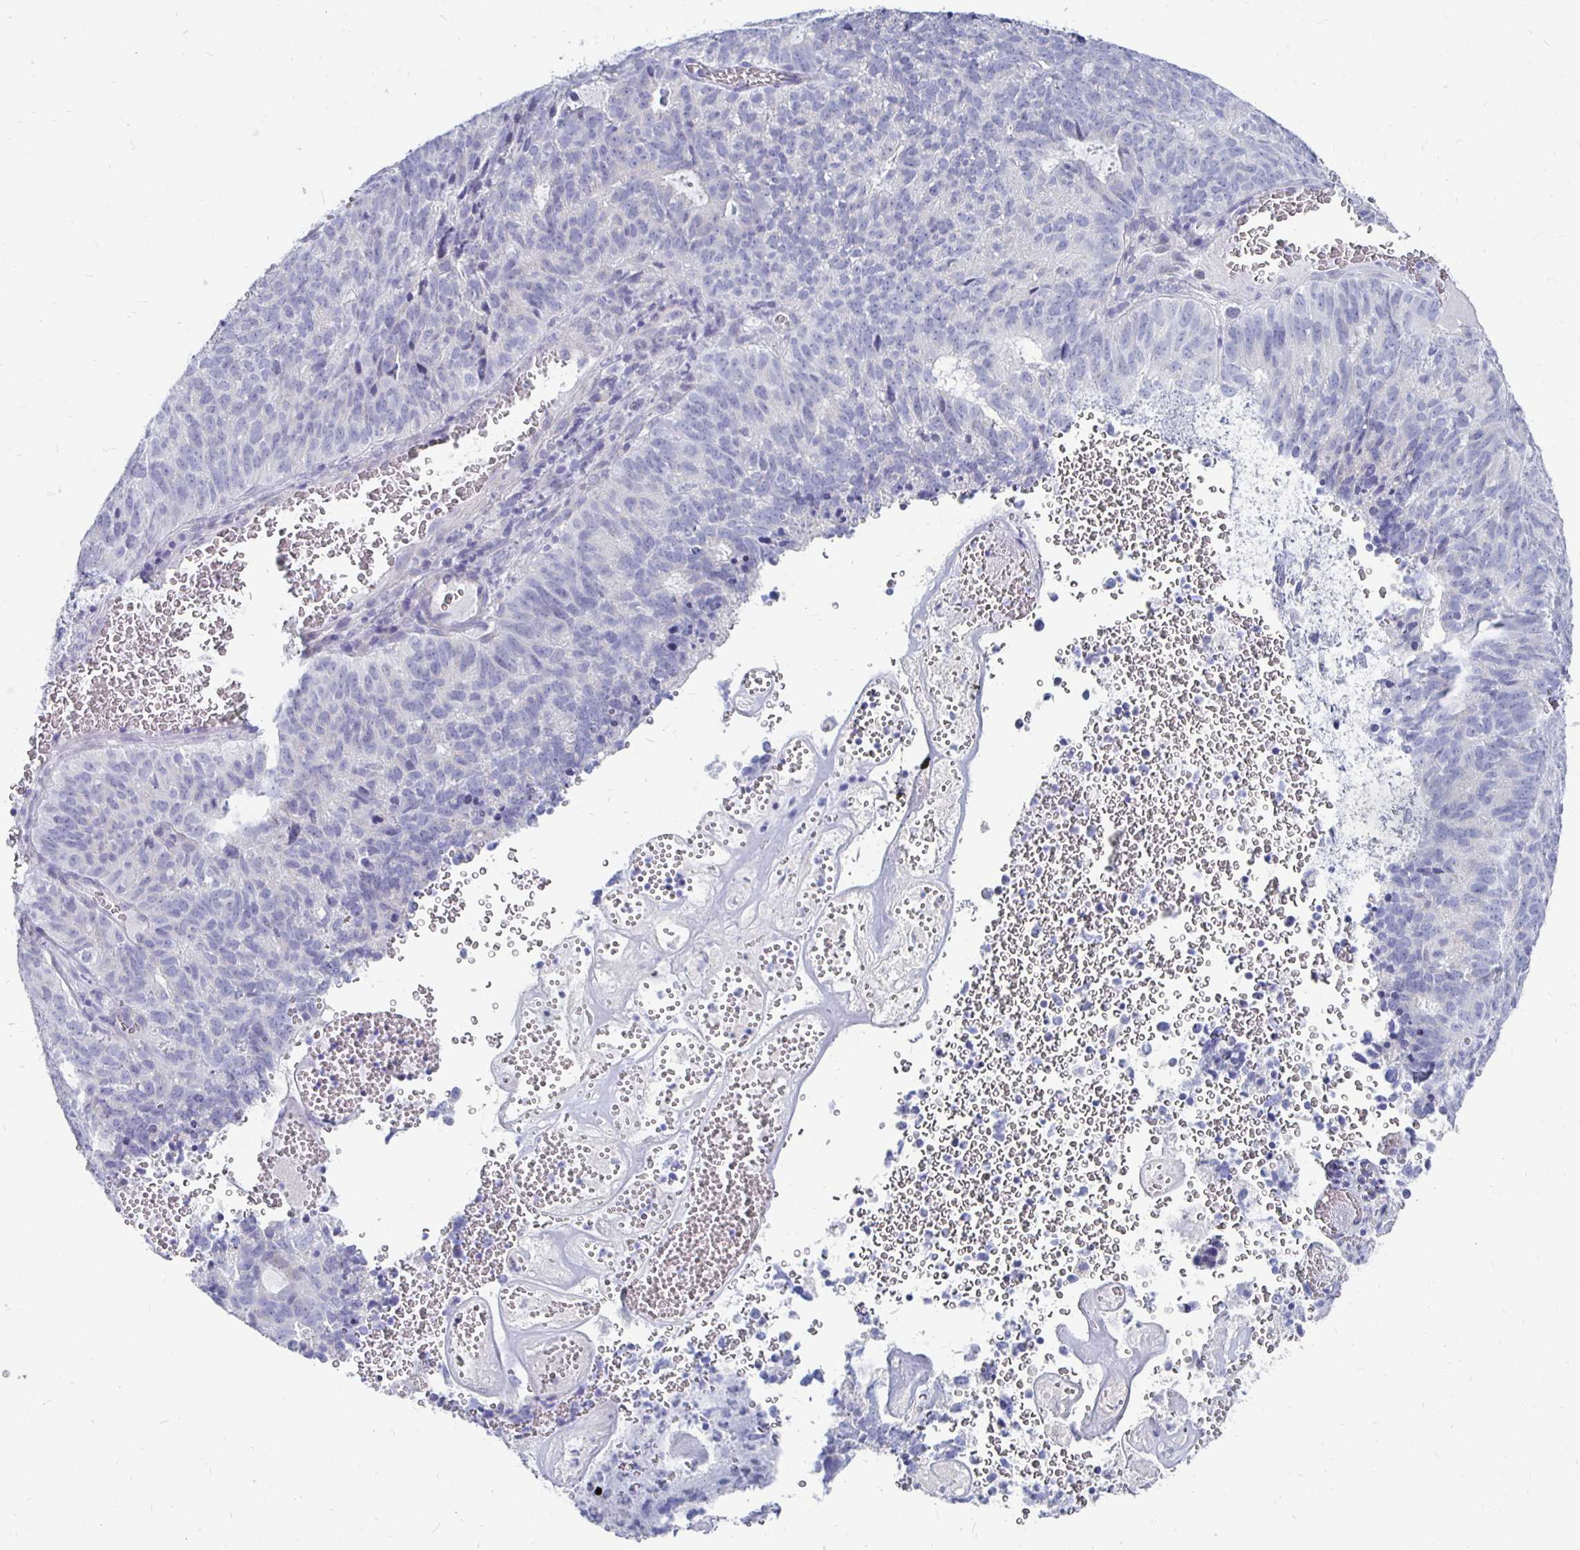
{"staining": {"intensity": "negative", "quantity": "none", "location": "none"}, "tissue": "cervical cancer", "cell_type": "Tumor cells", "image_type": "cancer", "snomed": [{"axis": "morphology", "description": "Adenocarcinoma, NOS"}, {"axis": "topography", "description": "Cervix"}], "caption": "Immunohistochemical staining of cervical cancer (adenocarcinoma) demonstrates no significant staining in tumor cells.", "gene": "SYCP3", "patient": {"sex": "female", "age": 38}}